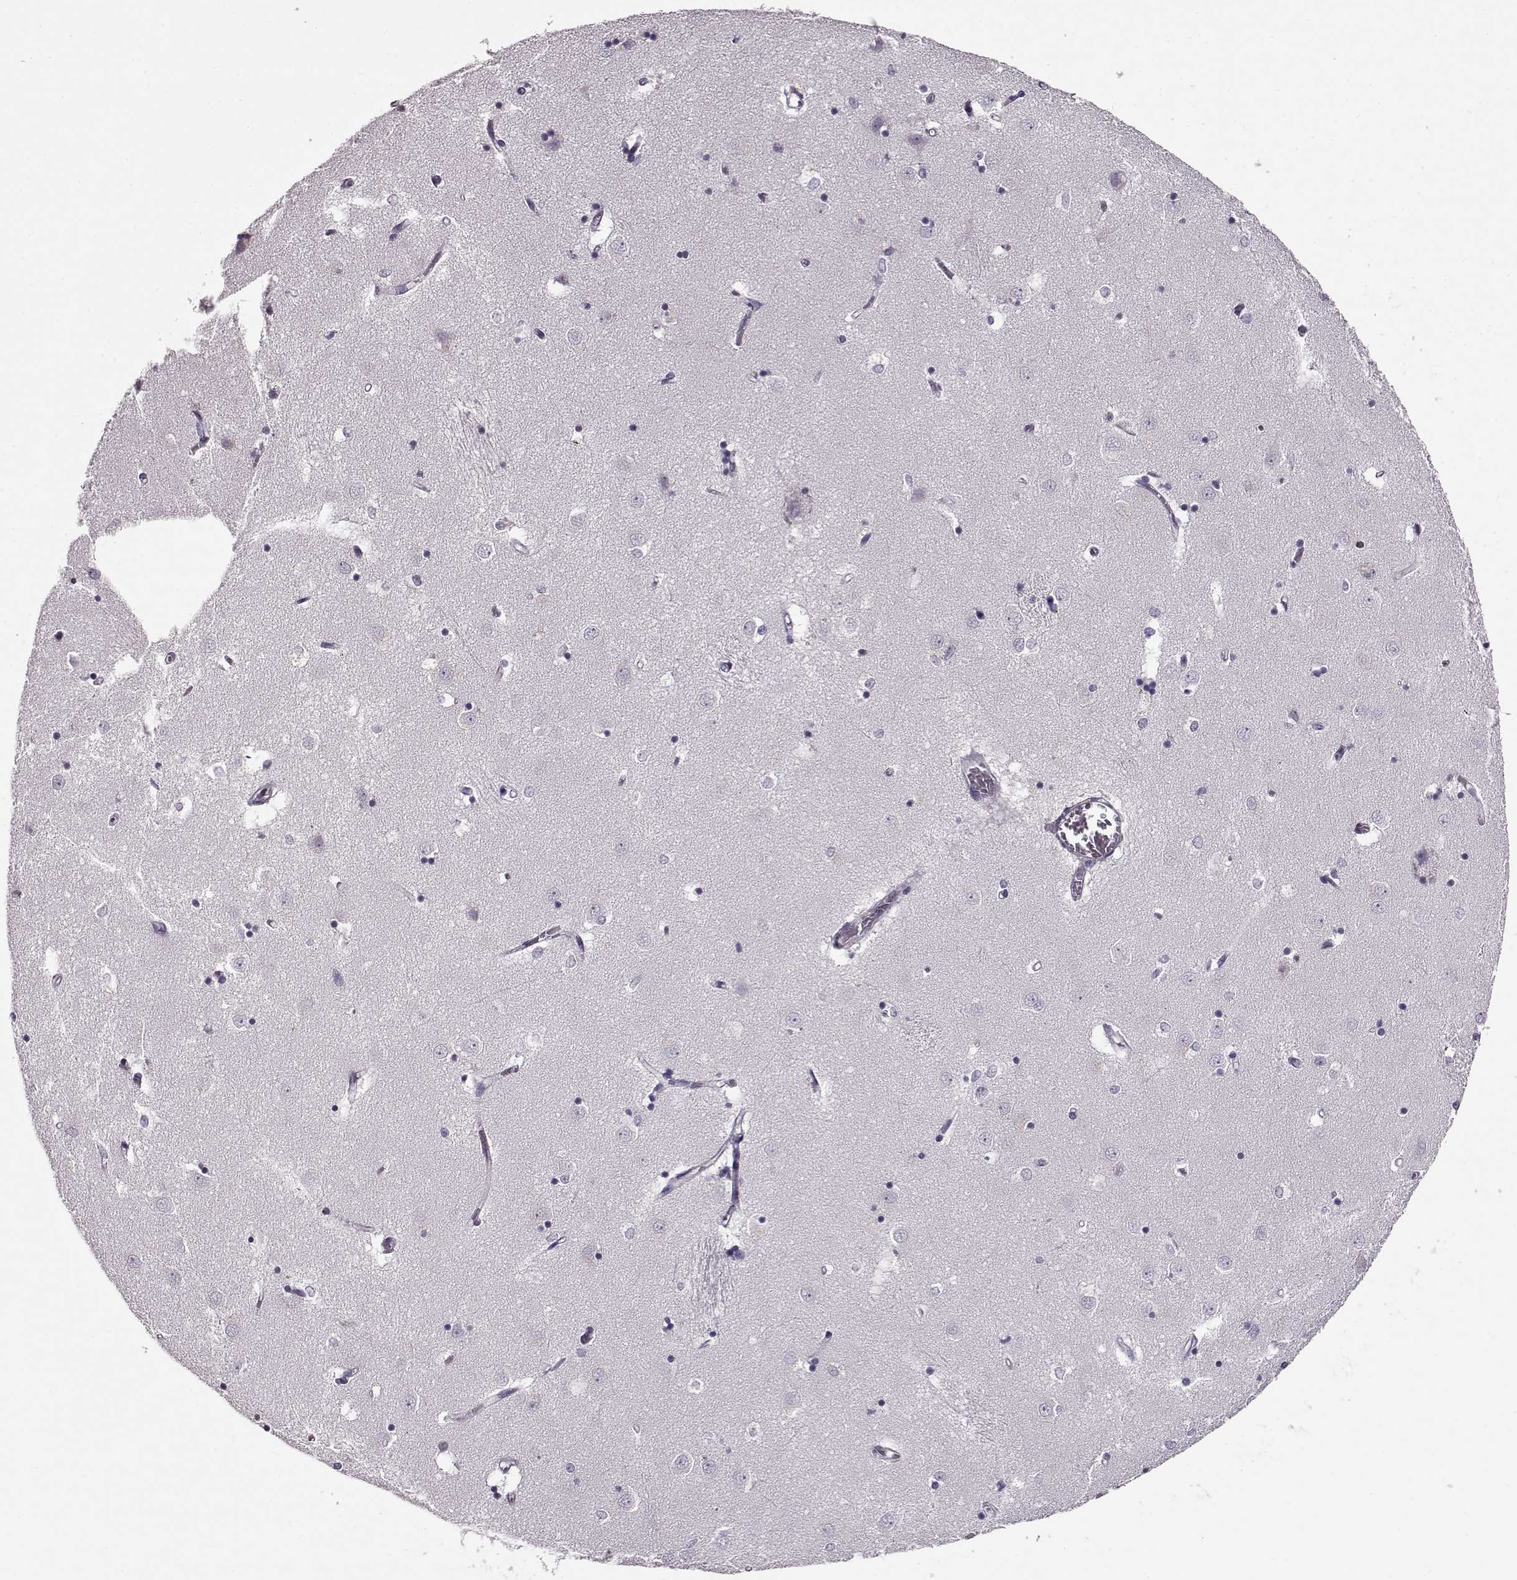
{"staining": {"intensity": "negative", "quantity": "none", "location": "none"}, "tissue": "caudate", "cell_type": "Glial cells", "image_type": "normal", "snomed": [{"axis": "morphology", "description": "Normal tissue, NOS"}, {"axis": "topography", "description": "Lateral ventricle wall"}], "caption": "Protein analysis of benign caudate displays no significant staining in glial cells. (Brightfield microscopy of DAB immunohistochemistry (IHC) at high magnification).", "gene": "RP1L1", "patient": {"sex": "male", "age": 54}}